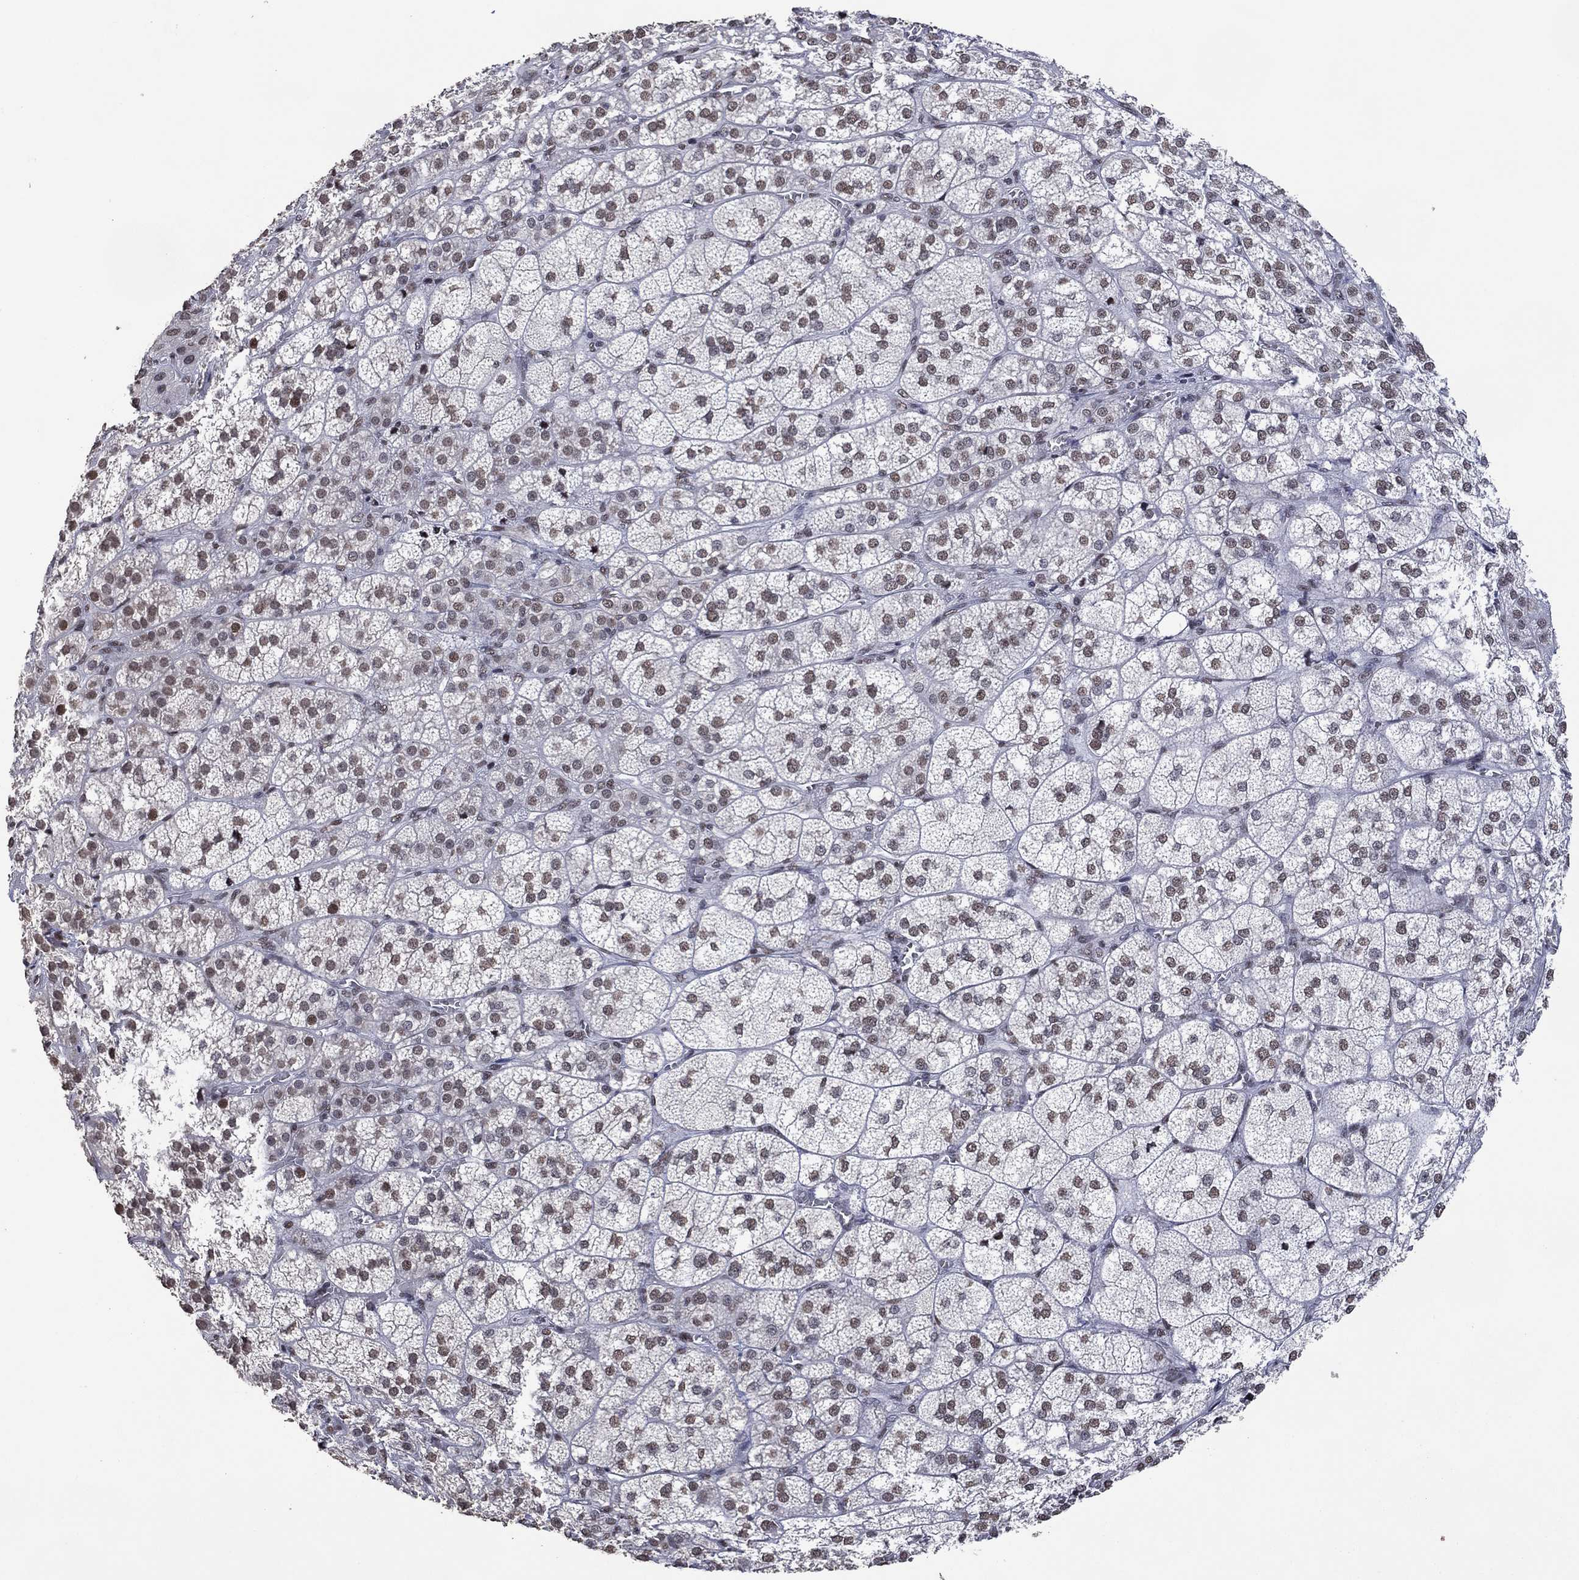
{"staining": {"intensity": "weak", "quantity": "25%-75%", "location": "nuclear"}, "tissue": "adrenal gland", "cell_type": "Glandular cells", "image_type": "normal", "snomed": [{"axis": "morphology", "description": "Normal tissue, NOS"}, {"axis": "topography", "description": "Adrenal gland"}], "caption": "Approximately 25%-75% of glandular cells in normal human adrenal gland exhibit weak nuclear protein staining as visualized by brown immunohistochemical staining.", "gene": "EHMT1", "patient": {"sex": "female", "age": 60}}